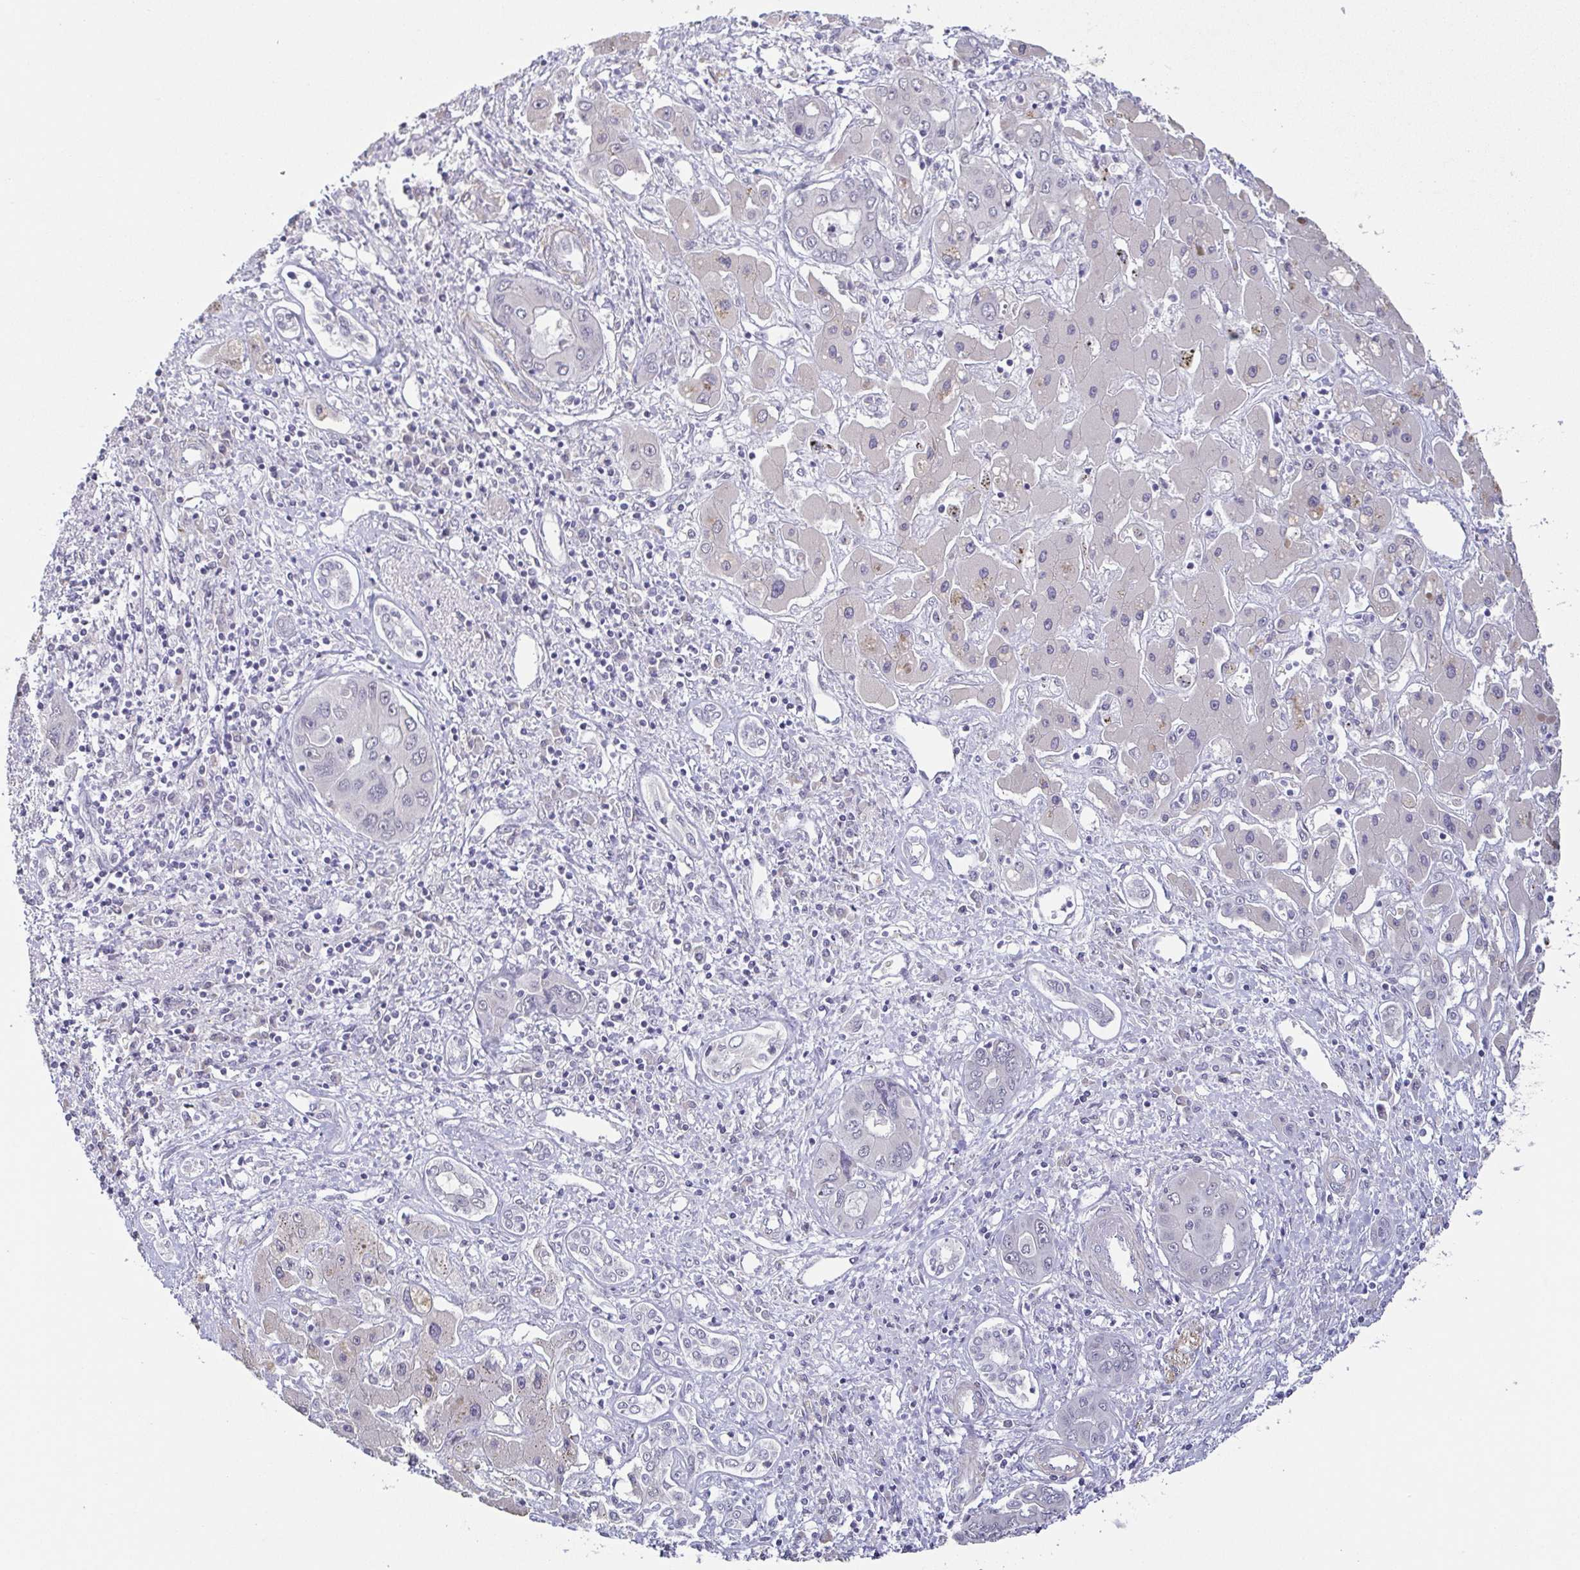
{"staining": {"intensity": "negative", "quantity": "none", "location": "none"}, "tissue": "liver cancer", "cell_type": "Tumor cells", "image_type": "cancer", "snomed": [{"axis": "morphology", "description": "Cholangiocarcinoma"}, {"axis": "topography", "description": "Liver"}], "caption": "Immunohistochemical staining of human liver cancer displays no significant positivity in tumor cells.", "gene": "NEFH", "patient": {"sex": "male", "age": 67}}